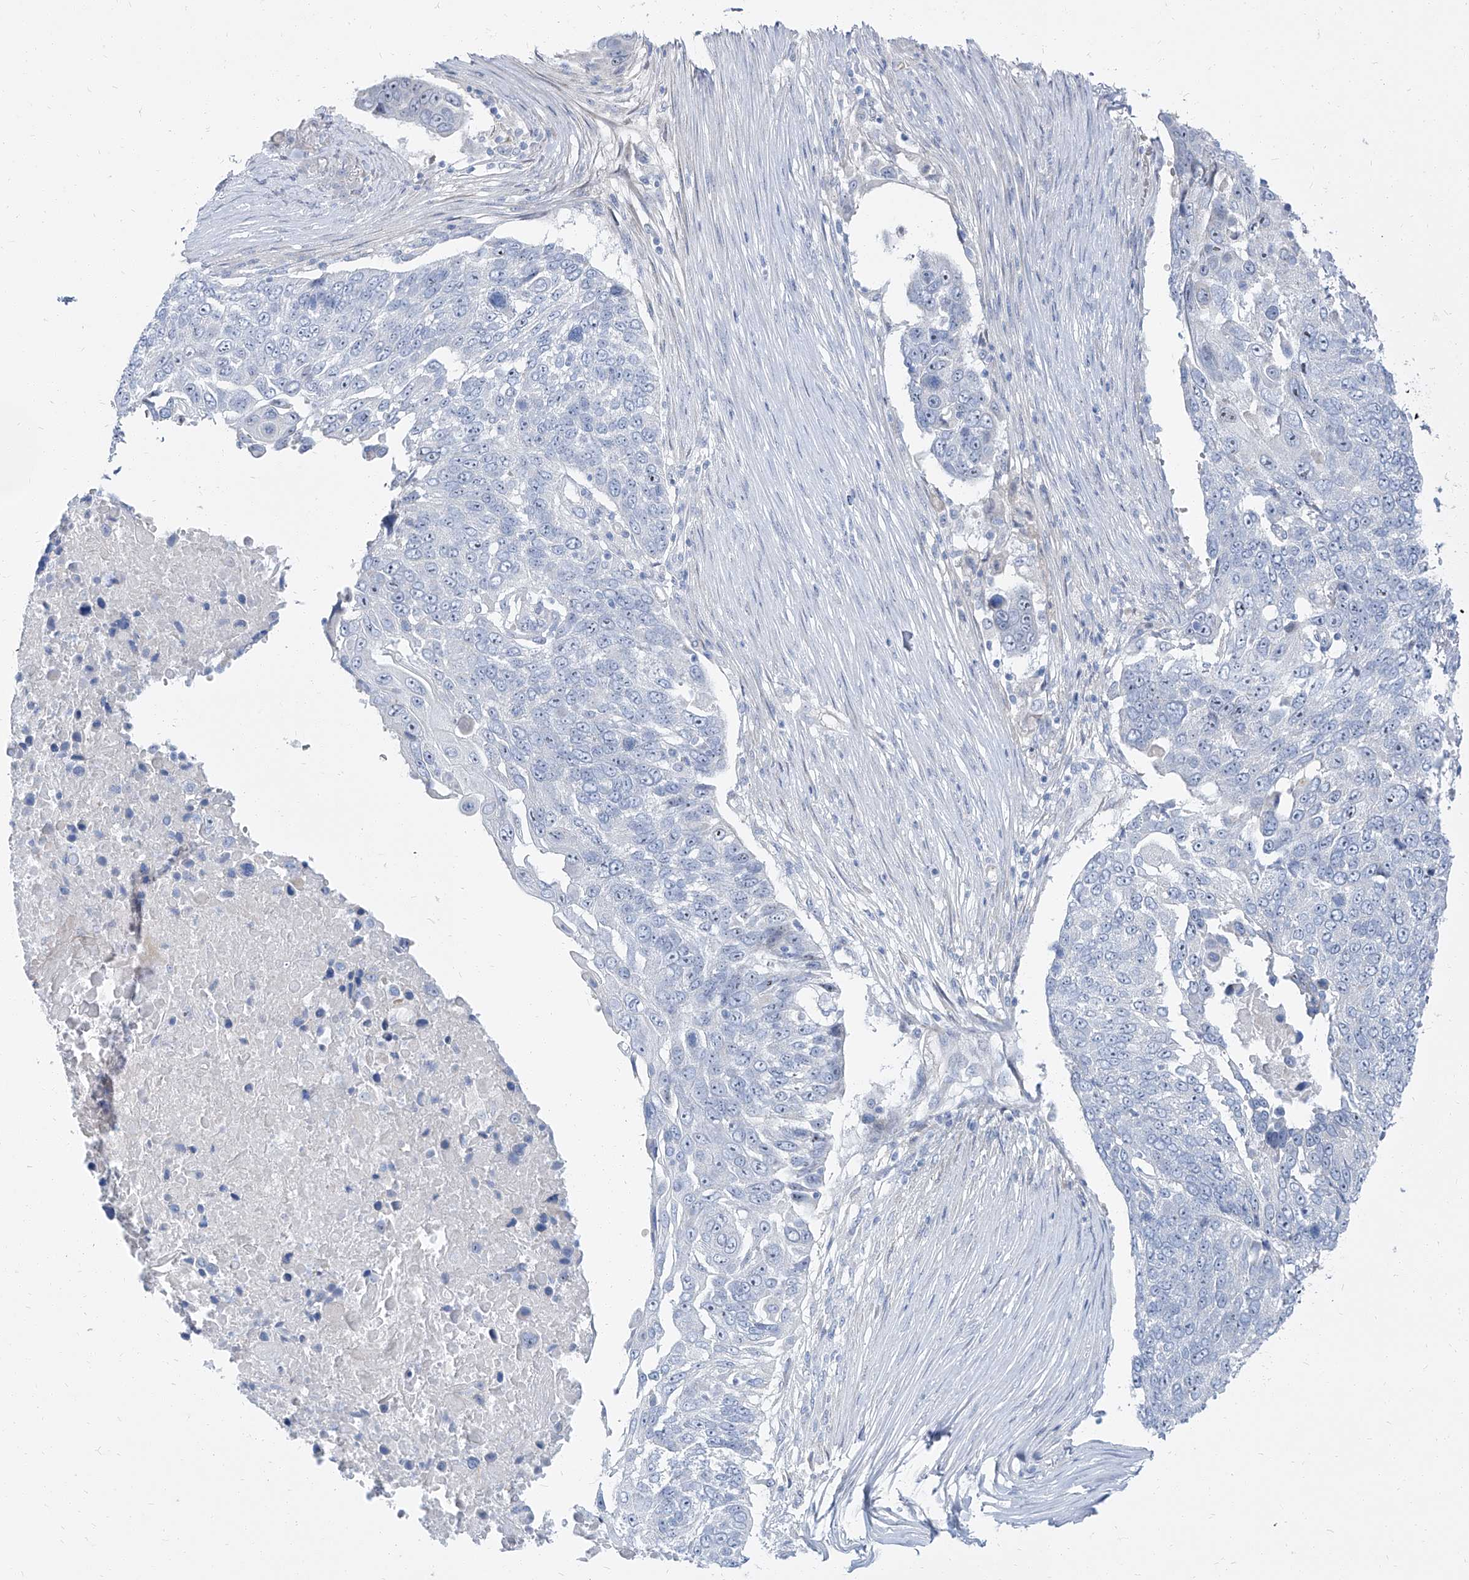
{"staining": {"intensity": "negative", "quantity": "none", "location": "none"}, "tissue": "lung cancer", "cell_type": "Tumor cells", "image_type": "cancer", "snomed": [{"axis": "morphology", "description": "Squamous cell carcinoma, NOS"}, {"axis": "topography", "description": "Lung"}], "caption": "Lung cancer (squamous cell carcinoma) stained for a protein using immunohistochemistry (IHC) reveals no expression tumor cells.", "gene": "TXLNB", "patient": {"sex": "male", "age": 66}}